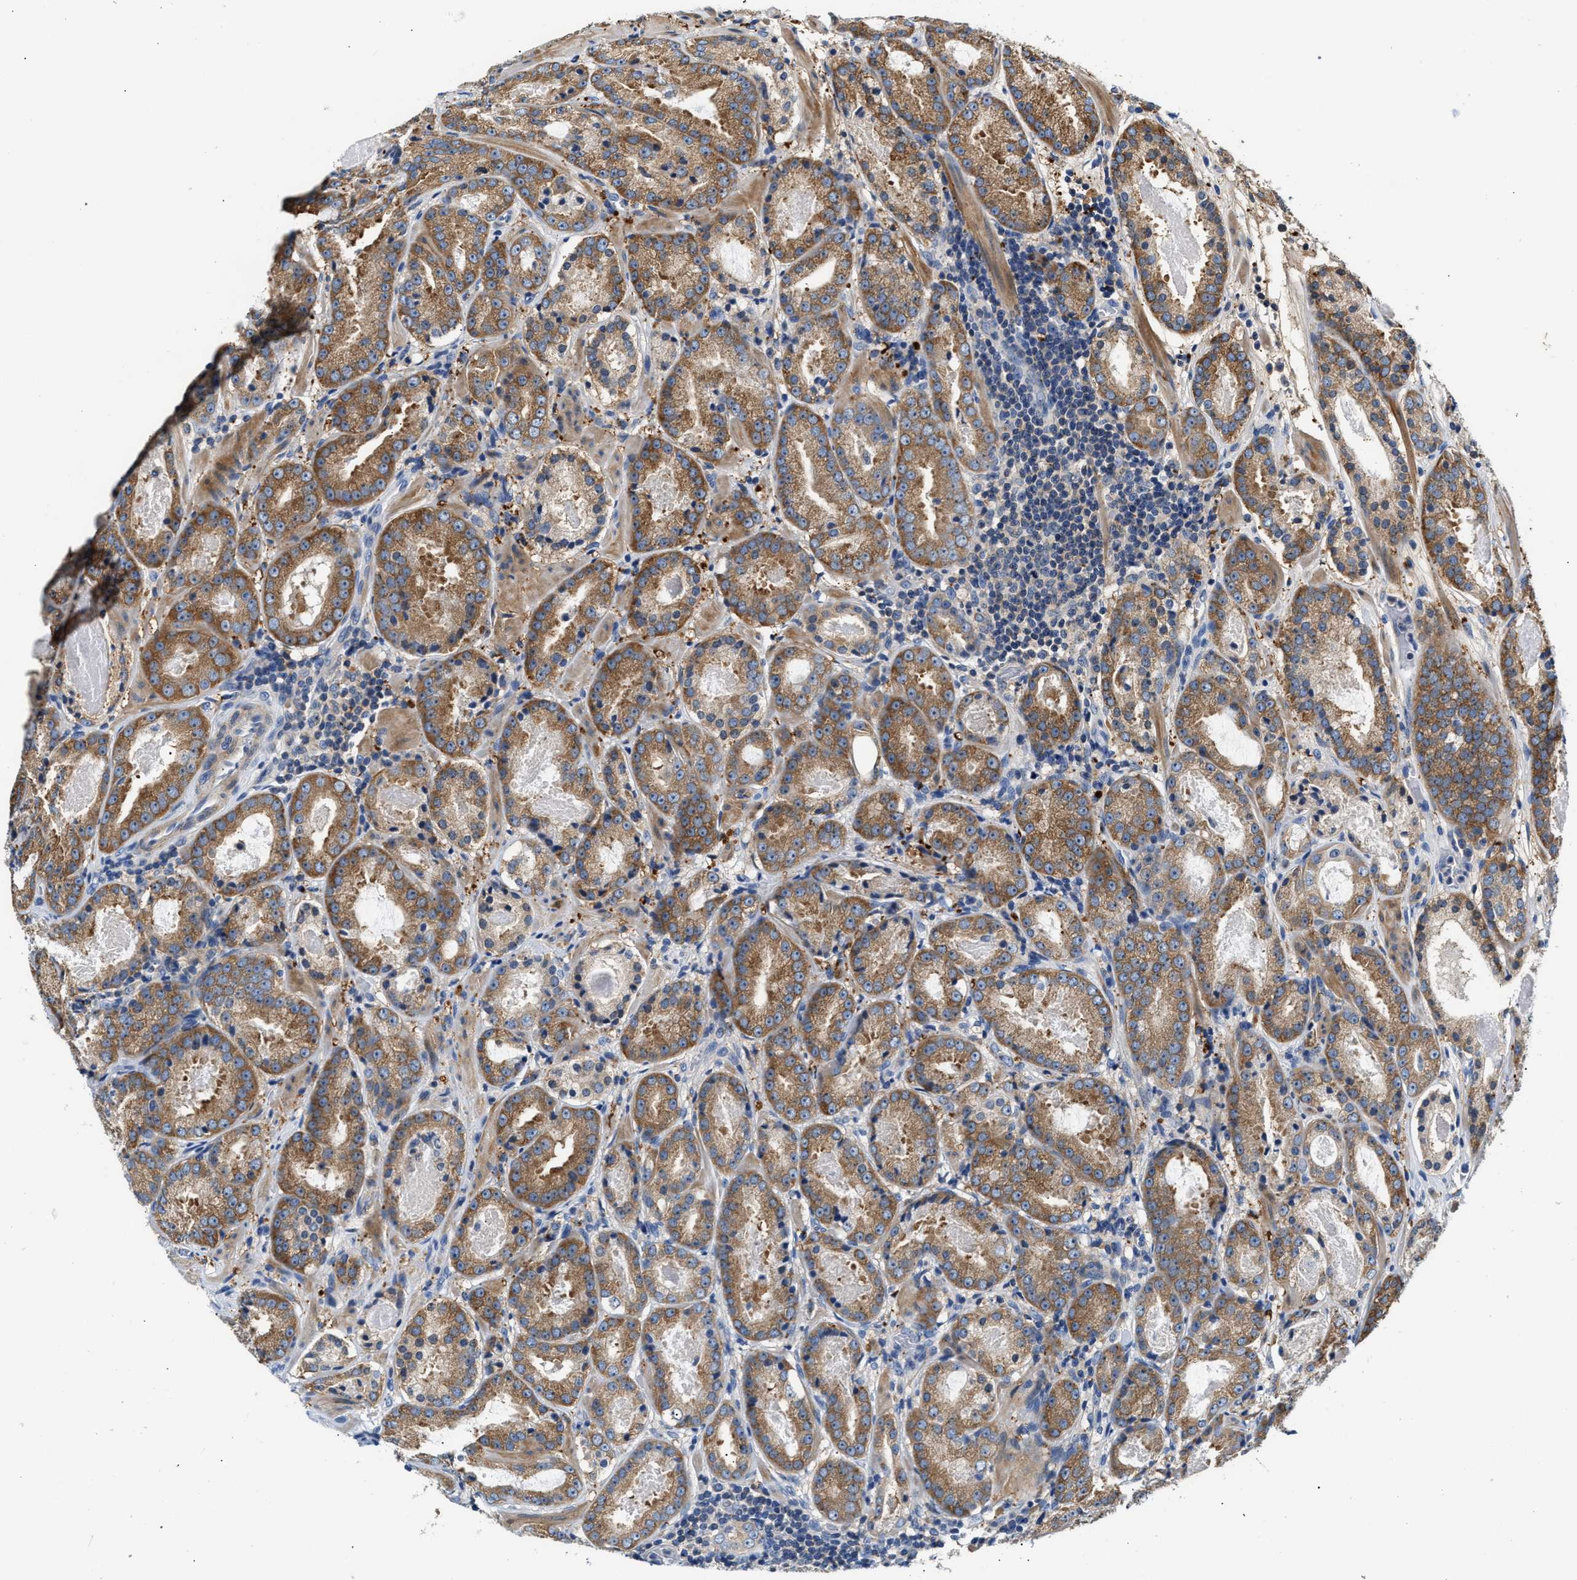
{"staining": {"intensity": "moderate", "quantity": ">75%", "location": "cytoplasmic/membranous"}, "tissue": "prostate cancer", "cell_type": "Tumor cells", "image_type": "cancer", "snomed": [{"axis": "morphology", "description": "Adenocarcinoma, Low grade"}, {"axis": "topography", "description": "Prostate"}], "caption": "A micrograph showing moderate cytoplasmic/membranous staining in about >75% of tumor cells in prostate cancer, as visualized by brown immunohistochemical staining.", "gene": "TUT7", "patient": {"sex": "male", "age": 69}}